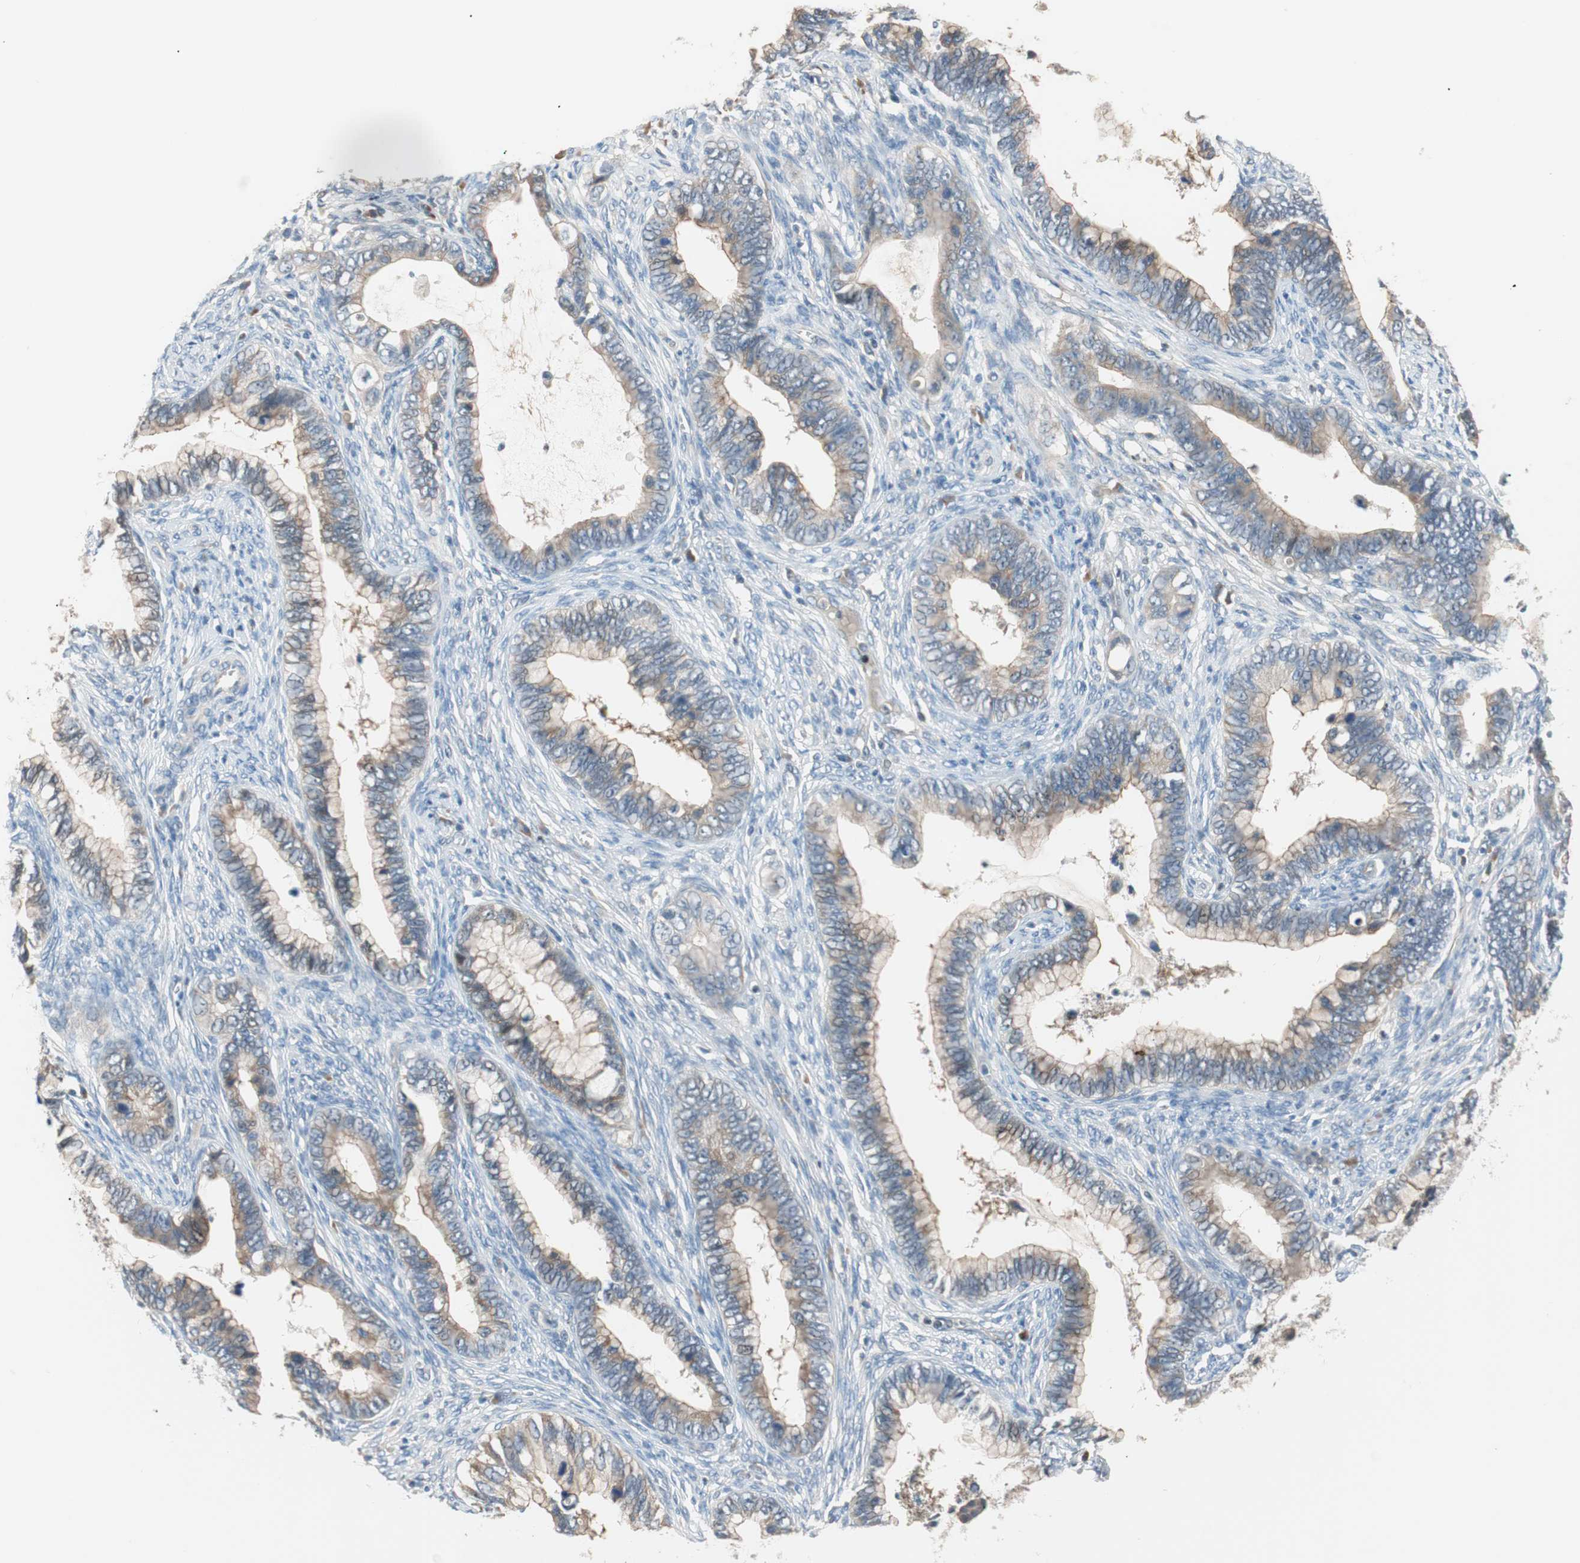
{"staining": {"intensity": "weak", "quantity": ">75%", "location": "cytoplasmic/membranous"}, "tissue": "cervical cancer", "cell_type": "Tumor cells", "image_type": "cancer", "snomed": [{"axis": "morphology", "description": "Adenocarcinoma, NOS"}, {"axis": "topography", "description": "Cervix"}], "caption": "Protein staining displays weak cytoplasmic/membranous expression in approximately >75% of tumor cells in cervical cancer (adenocarcinoma).", "gene": "PCK1", "patient": {"sex": "female", "age": 44}}